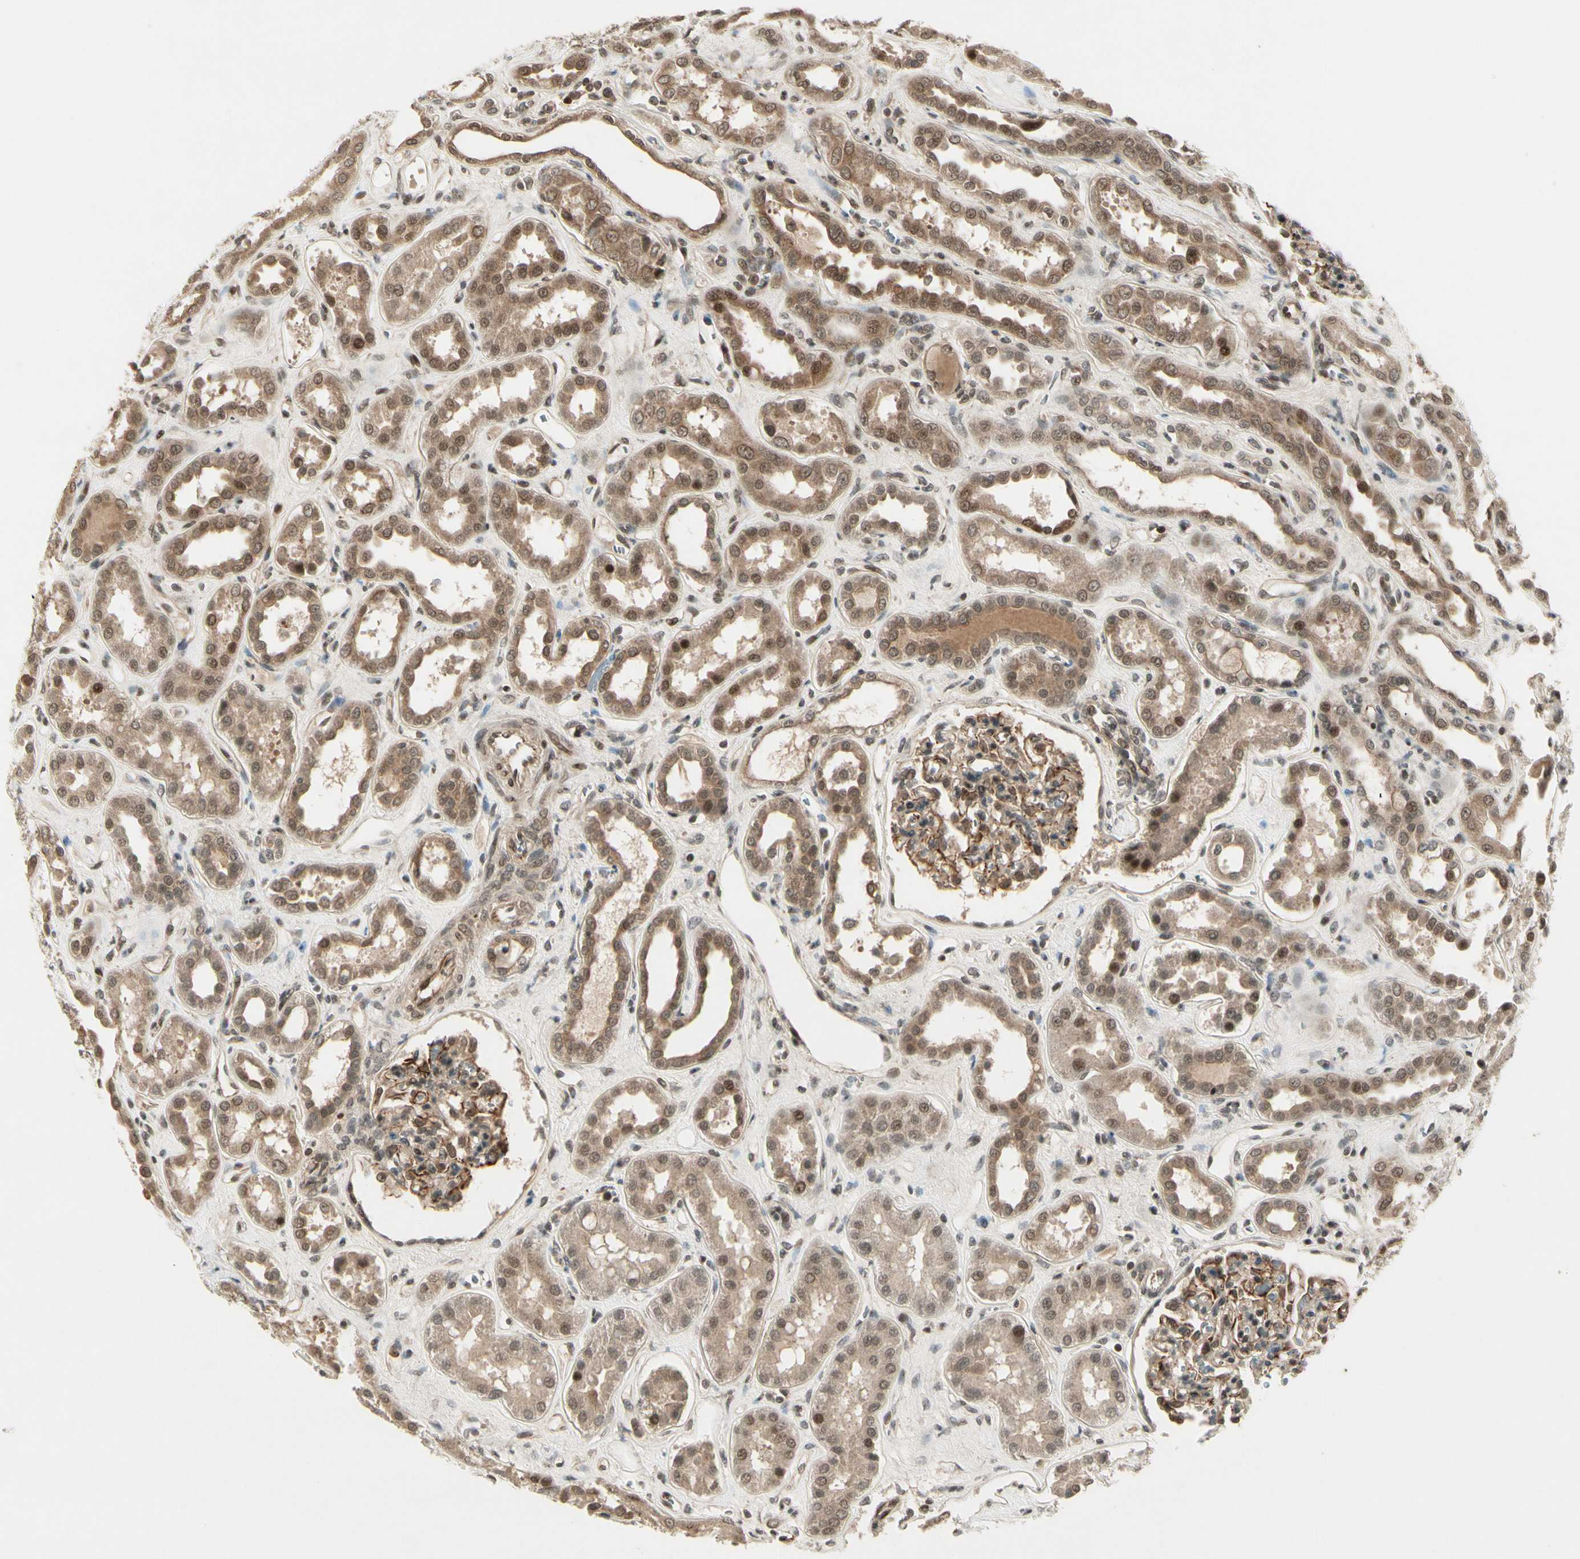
{"staining": {"intensity": "moderate", "quantity": "<25%", "location": "cytoplasmic/membranous,nuclear"}, "tissue": "kidney", "cell_type": "Cells in glomeruli", "image_type": "normal", "snomed": [{"axis": "morphology", "description": "Normal tissue, NOS"}, {"axis": "topography", "description": "Kidney"}], "caption": "Immunohistochemical staining of normal kidney shows low levels of moderate cytoplasmic/membranous,nuclear positivity in about <25% of cells in glomeruli.", "gene": "CDK11A", "patient": {"sex": "male", "age": 59}}